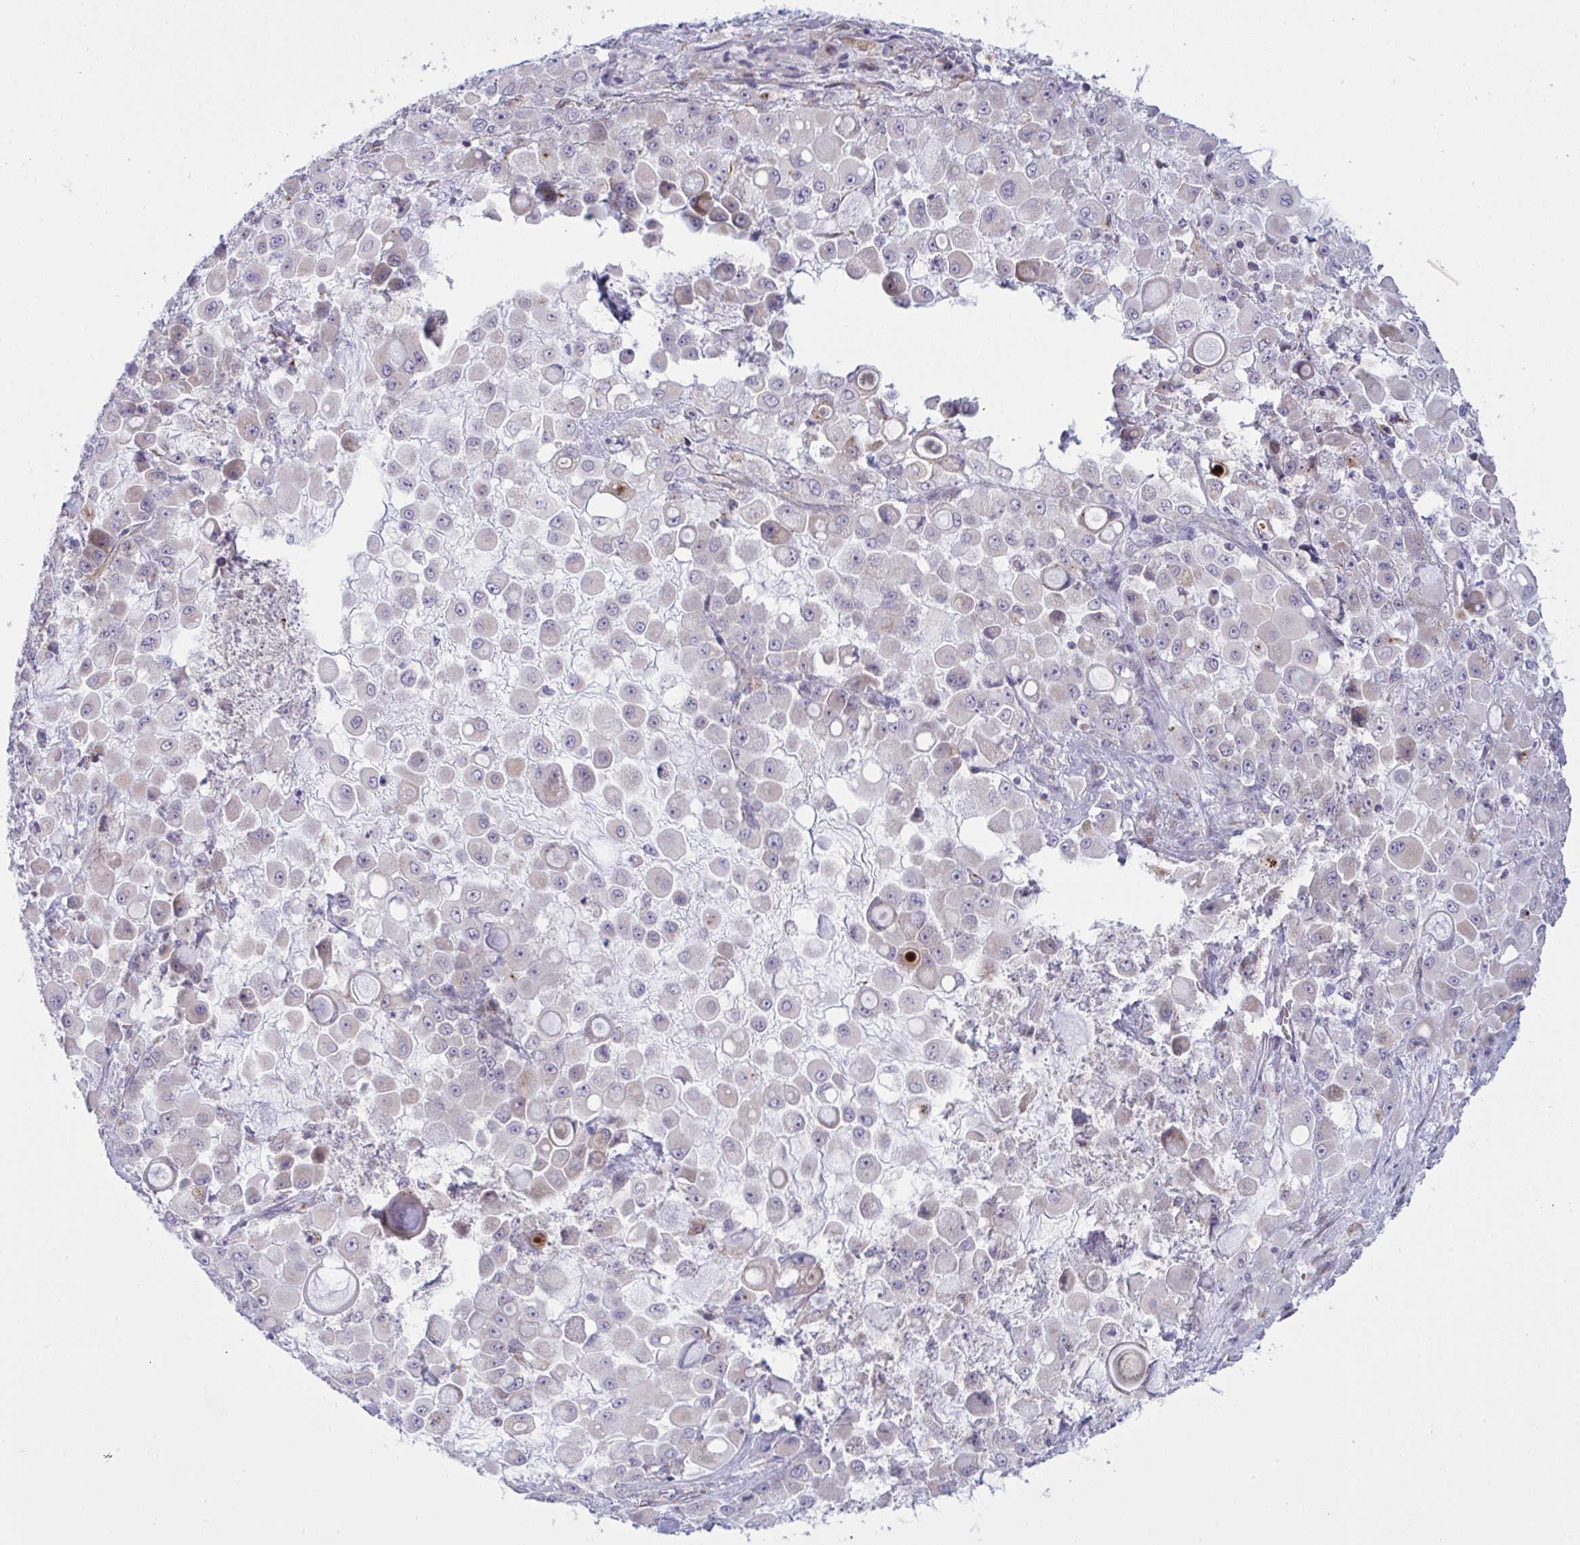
{"staining": {"intensity": "moderate", "quantity": "25%-75%", "location": "cytoplasmic/membranous"}, "tissue": "stomach cancer", "cell_type": "Tumor cells", "image_type": "cancer", "snomed": [{"axis": "morphology", "description": "Adenocarcinoma, NOS"}, {"axis": "topography", "description": "Stomach"}], "caption": "An immunohistochemistry (IHC) histopathology image of neoplastic tissue is shown. Protein staining in brown highlights moderate cytoplasmic/membranous positivity in stomach cancer (adenocarcinoma) within tumor cells.", "gene": "DCBLD1", "patient": {"sex": "female", "age": 76}}